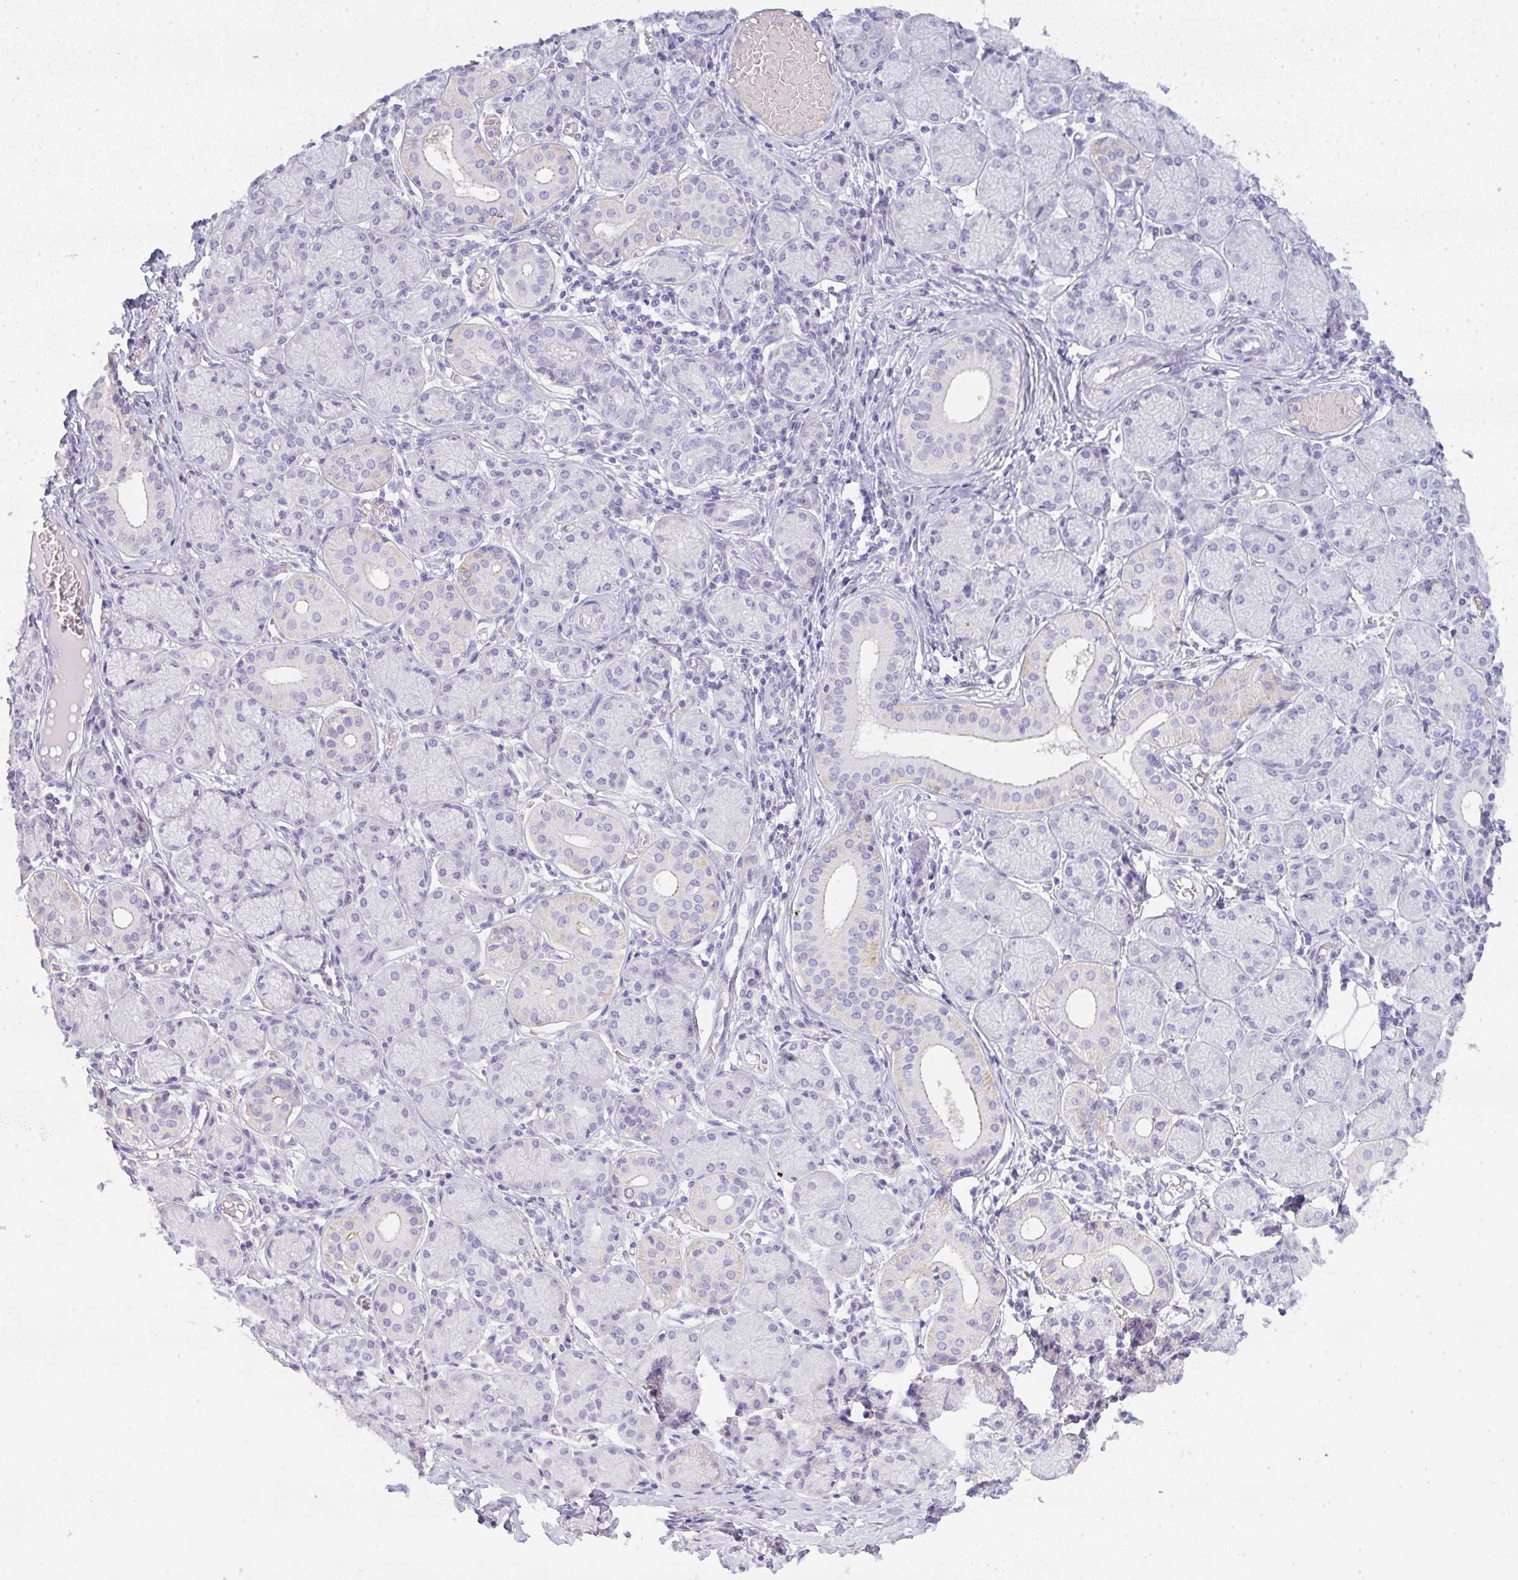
{"staining": {"intensity": "negative", "quantity": "none", "location": "none"}, "tissue": "salivary gland", "cell_type": "Glandular cells", "image_type": "normal", "snomed": [{"axis": "morphology", "description": "Normal tissue, NOS"}, {"axis": "topography", "description": "Salivary gland"}], "caption": "The histopathology image displays no staining of glandular cells in unremarkable salivary gland. The staining is performed using DAB (3,3'-diaminobenzidine) brown chromogen with nuclei counter-stained in using hematoxylin.", "gene": "LPAR4", "patient": {"sex": "female", "age": 24}}